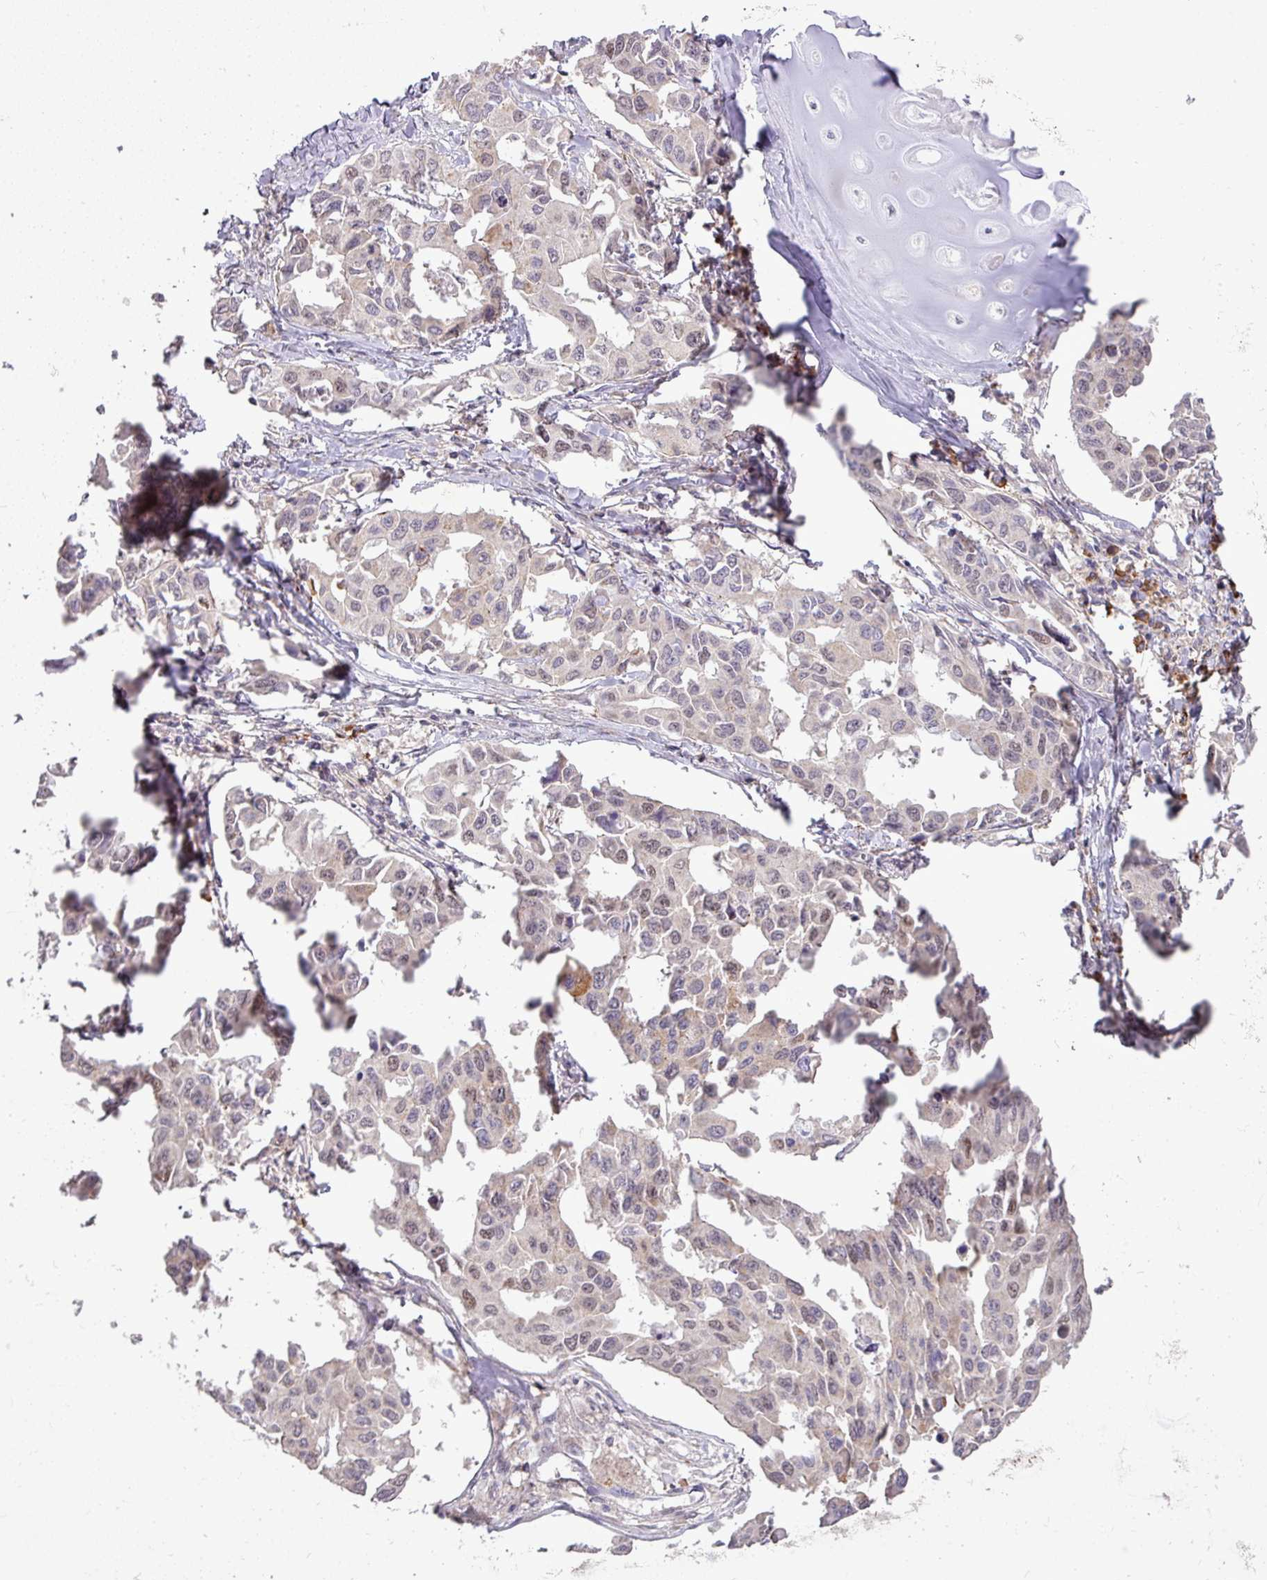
{"staining": {"intensity": "weak", "quantity": "<25%", "location": "nuclear"}, "tissue": "lung cancer", "cell_type": "Tumor cells", "image_type": "cancer", "snomed": [{"axis": "morphology", "description": "Adenocarcinoma, NOS"}, {"axis": "topography", "description": "Lung"}], "caption": "The photomicrograph shows no staining of tumor cells in adenocarcinoma (lung). The staining was performed using DAB (3,3'-diaminobenzidine) to visualize the protein expression in brown, while the nuclei were stained in blue with hematoxylin (Magnification: 20x).", "gene": "TPRA1", "patient": {"sex": "male", "age": 64}}